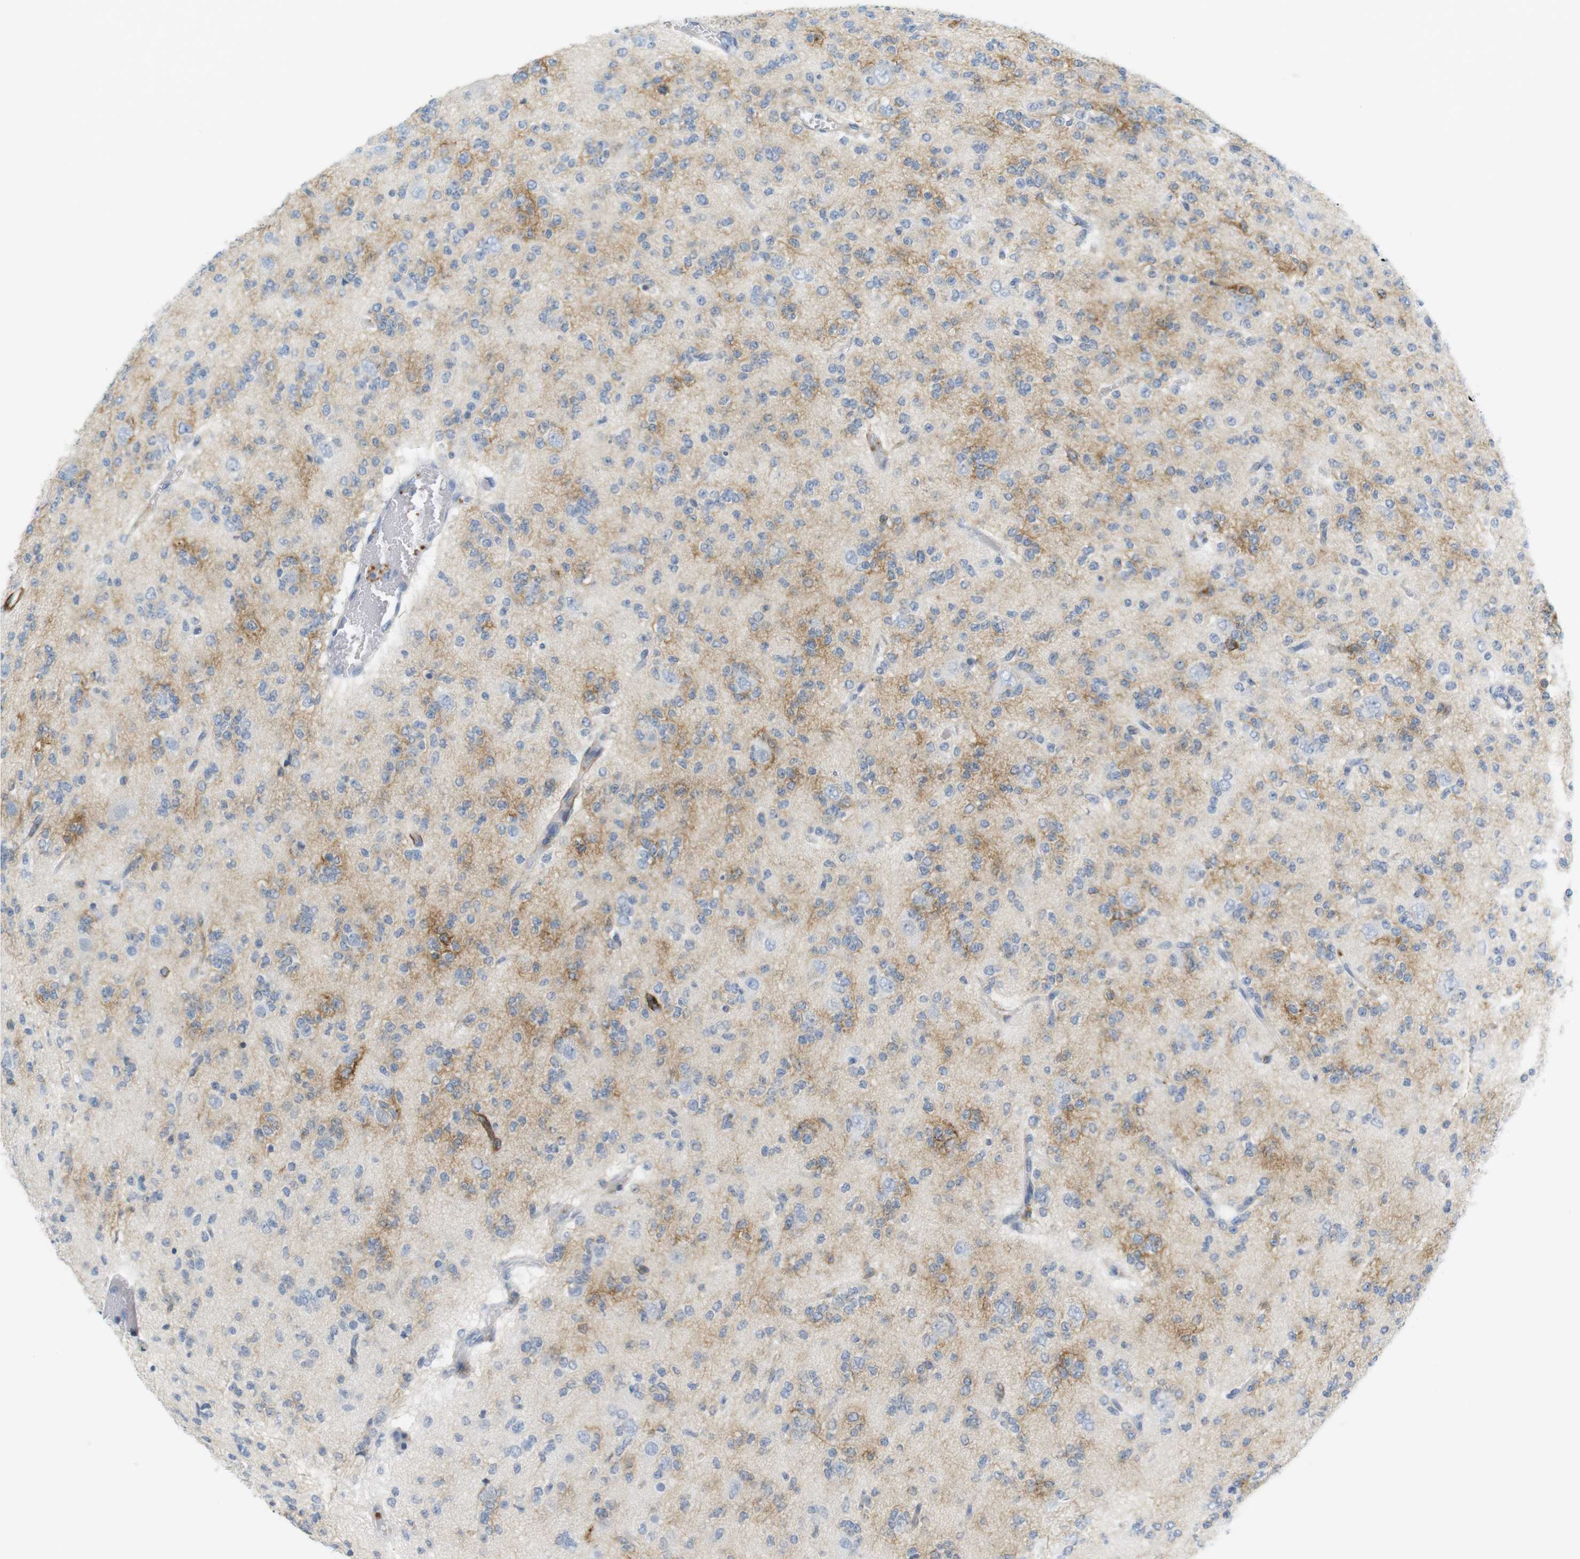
{"staining": {"intensity": "weak", "quantity": "25%-75%", "location": "cytoplasmic/membranous"}, "tissue": "glioma", "cell_type": "Tumor cells", "image_type": "cancer", "snomed": [{"axis": "morphology", "description": "Glioma, malignant, Low grade"}, {"axis": "topography", "description": "Brain"}], "caption": "Weak cytoplasmic/membranous expression for a protein is seen in approximately 25%-75% of tumor cells of glioma using immunohistochemistry.", "gene": "F2R", "patient": {"sex": "male", "age": 38}}